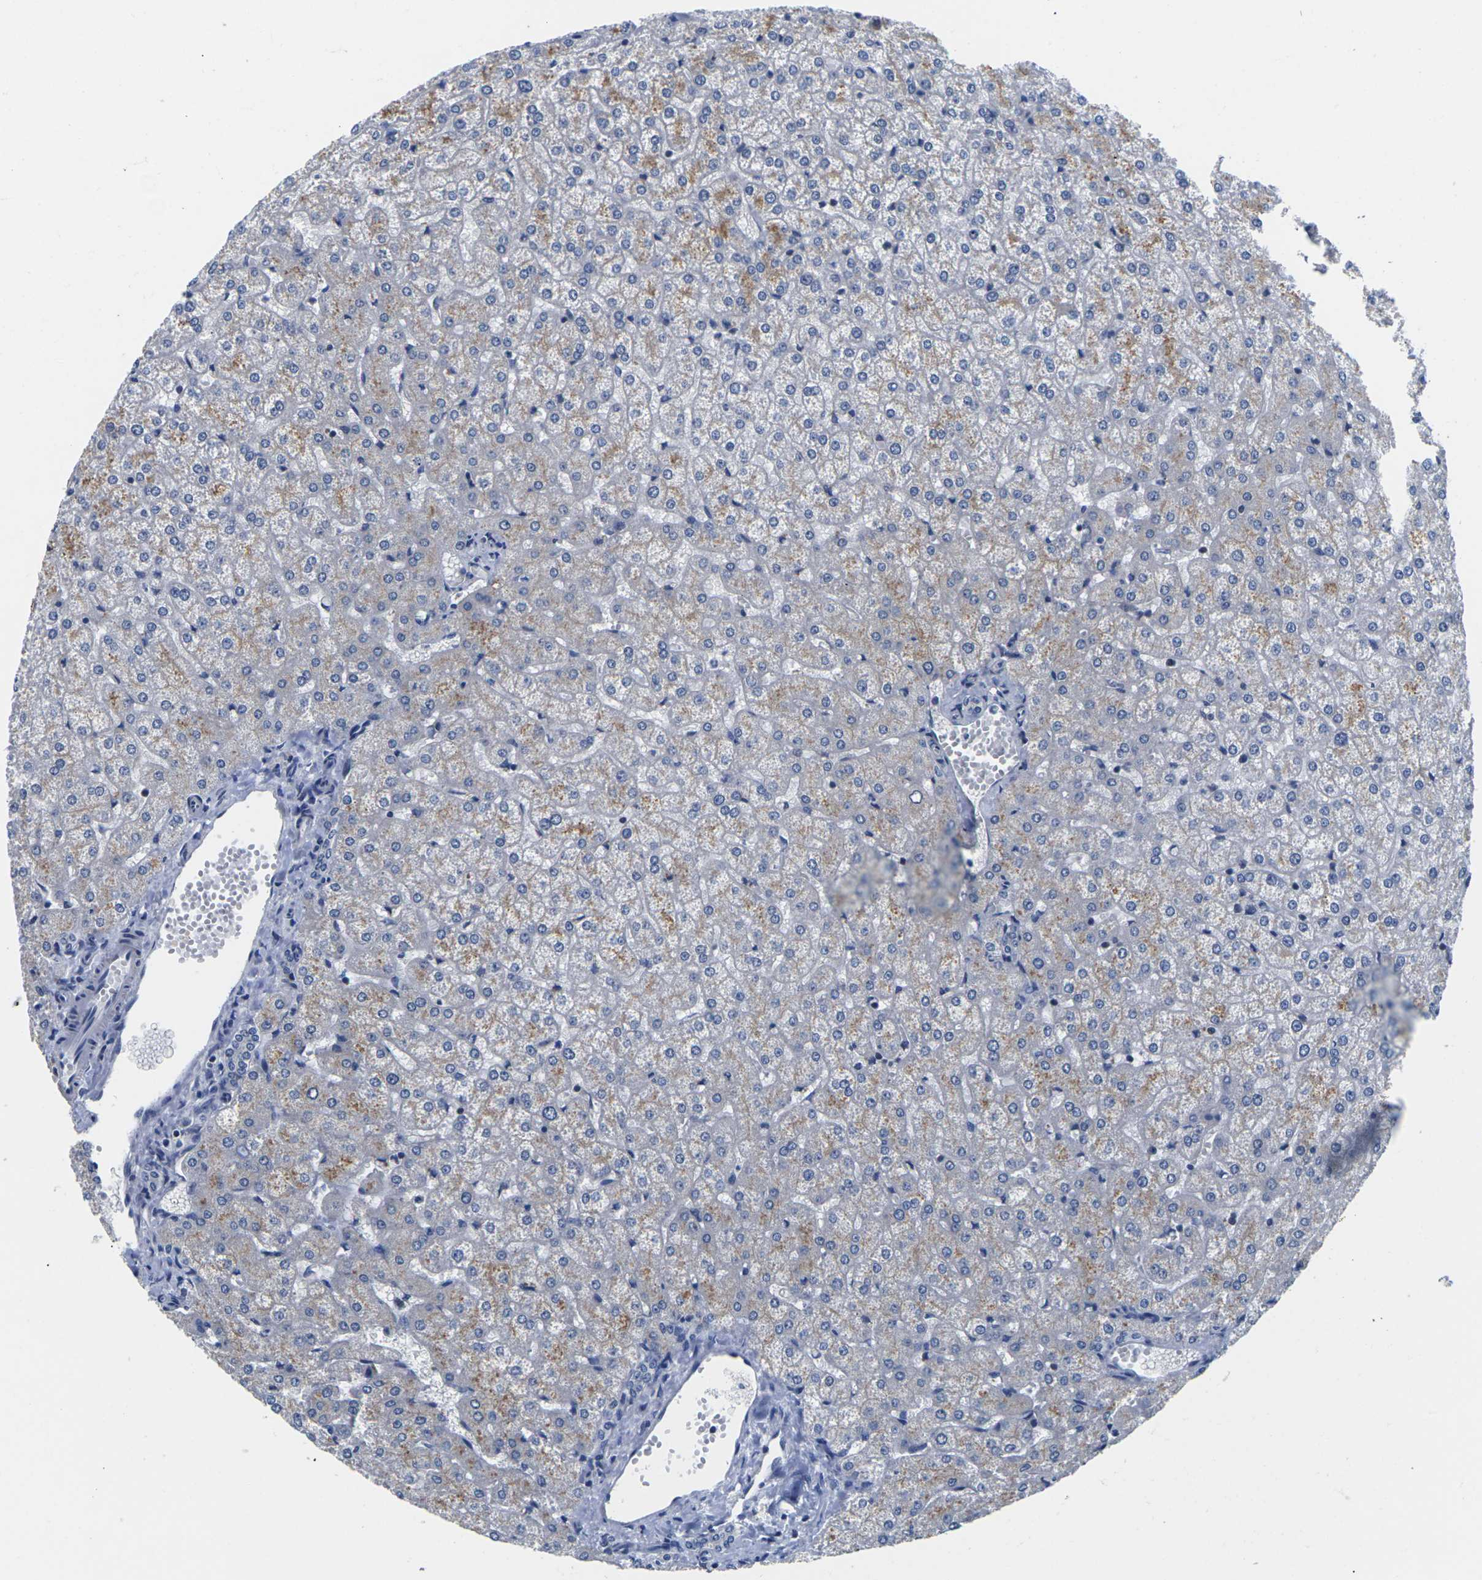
{"staining": {"intensity": "negative", "quantity": "none", "location": "none"}, "tissue": "liver", "cell_type": "Cholangiocytes", "image_type": "normal", "snomed": [{"axis": "morphology", "description": "Normal tissue, NOS"}, {"axis": "topography", "description": "Liver"}], "caption": "High magnification brightfield microscopy of benign liver stained with DAB (3,3'-diaminobenzidine) (brown) and counterstained with hematoxylin (blue): cholangiocytes show no significant positivity. (Stains: DAB (3,3'-diaminobenzidine) immunohistochemistry (IHC) with hematoxylin counter stain, Microscopy: brightfield microscopy at high magnification).", "gene": "ST6GAL2", "patient": {"sex": "female", "age": 32}}